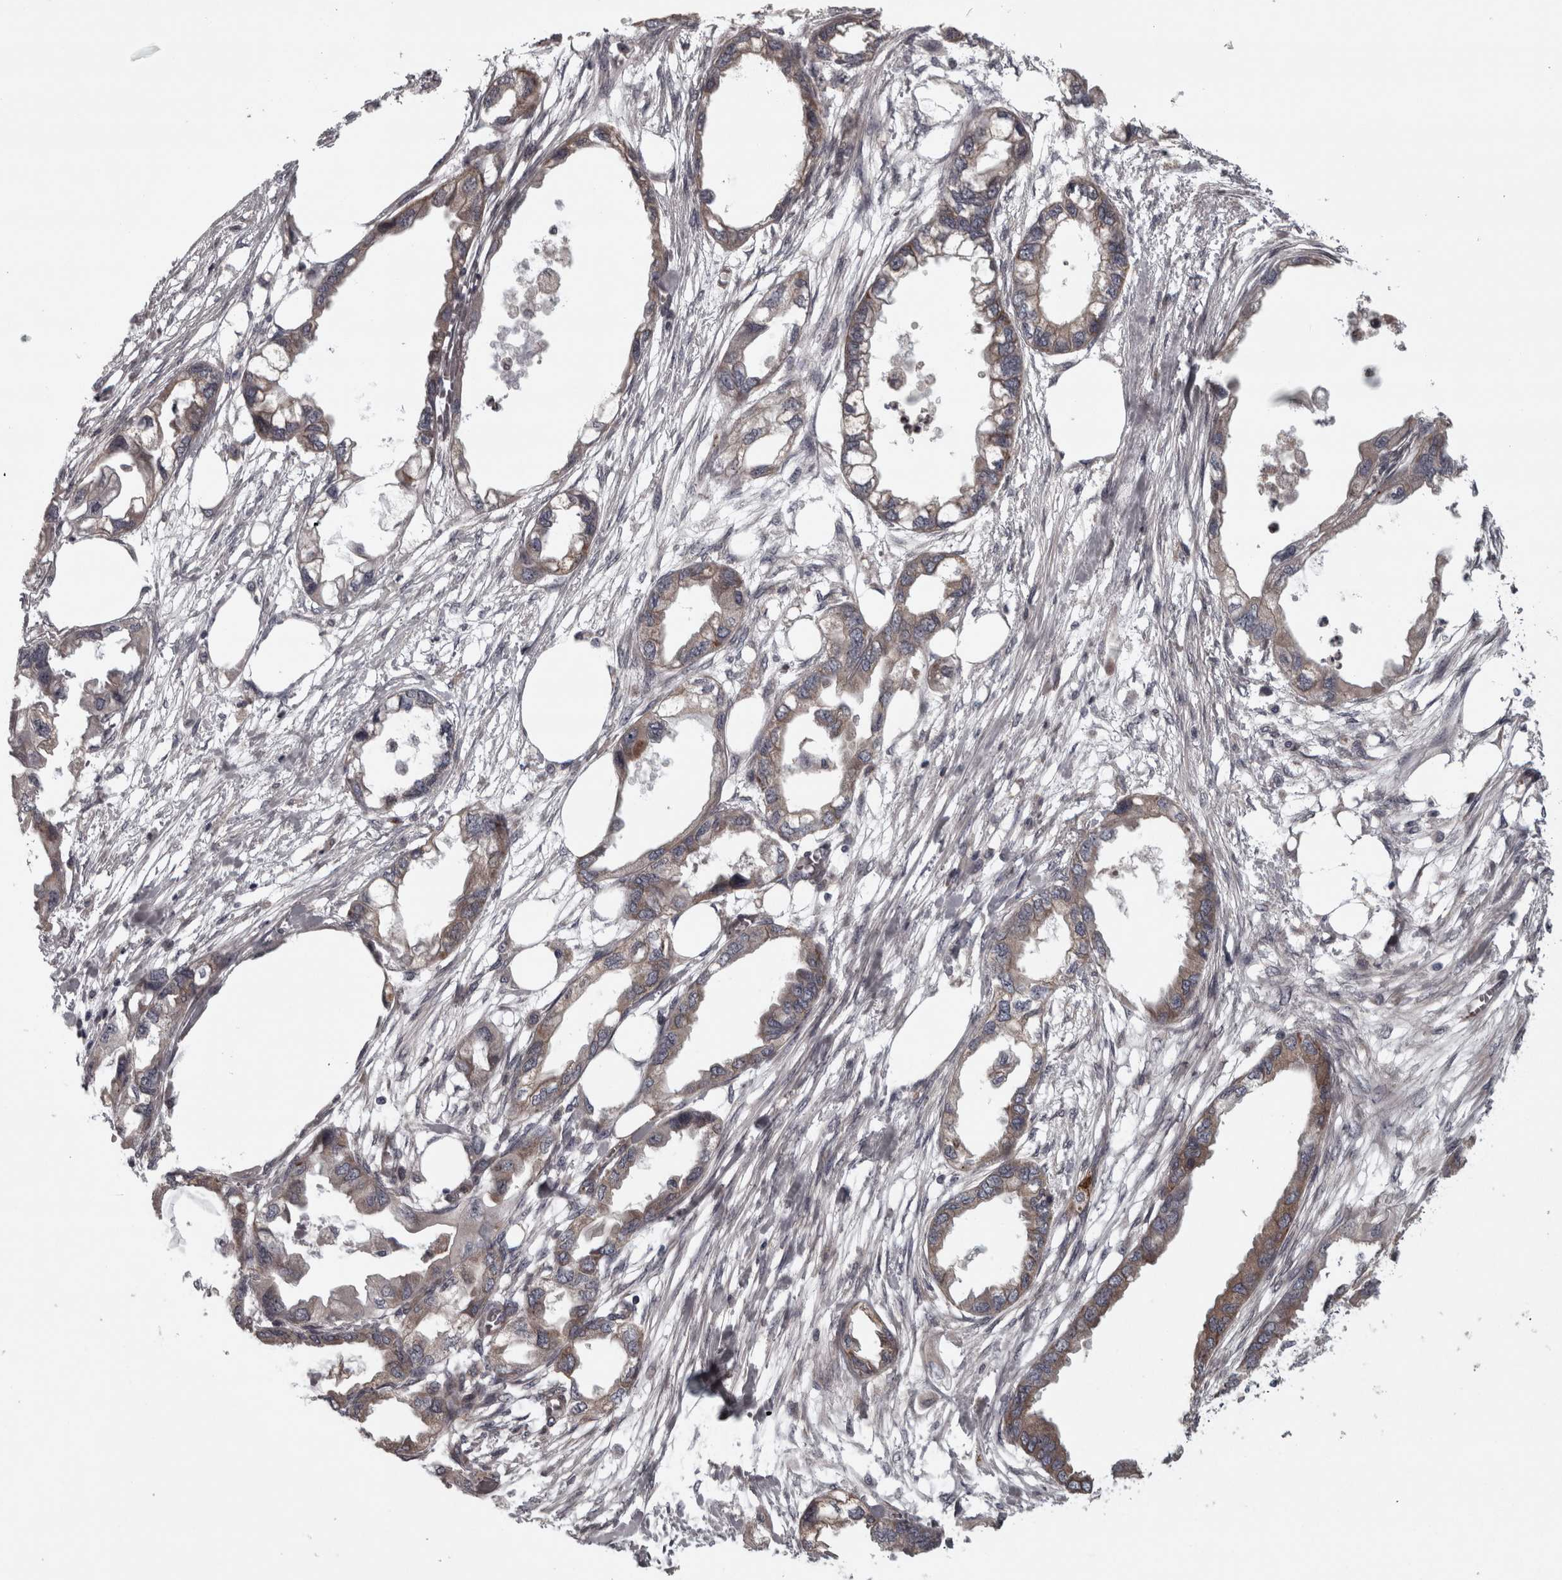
{"staining": {"intensity": "moderate", "quantity": ">75%", "location": "cytoplasmic/membranous"}, "tissue": "endometrial cancer", "cell_type": "Tumor cells", "image_type": "cancer", "snomed": [{"axis": "morphology", "description": "Adenocarcinoma, NOS"}, {"axis": "morphology", "description": "Adenocarcinoma, metastatic, NOS"}, {"axis": "topography", "description": "Adipose tissue"}, {"axis": "topography", "description": "Endometrium"}], "caption": "Immunohistochemistry photomicrograph of endometrial adenocarcinoma stained for a protein (brown), which displays medium levels of moderate cytoplasmic/membranous staining in approximately >75% of tumor cells.", "gene": "RSU1", "patient": {"sex": "female", "age": 67}}